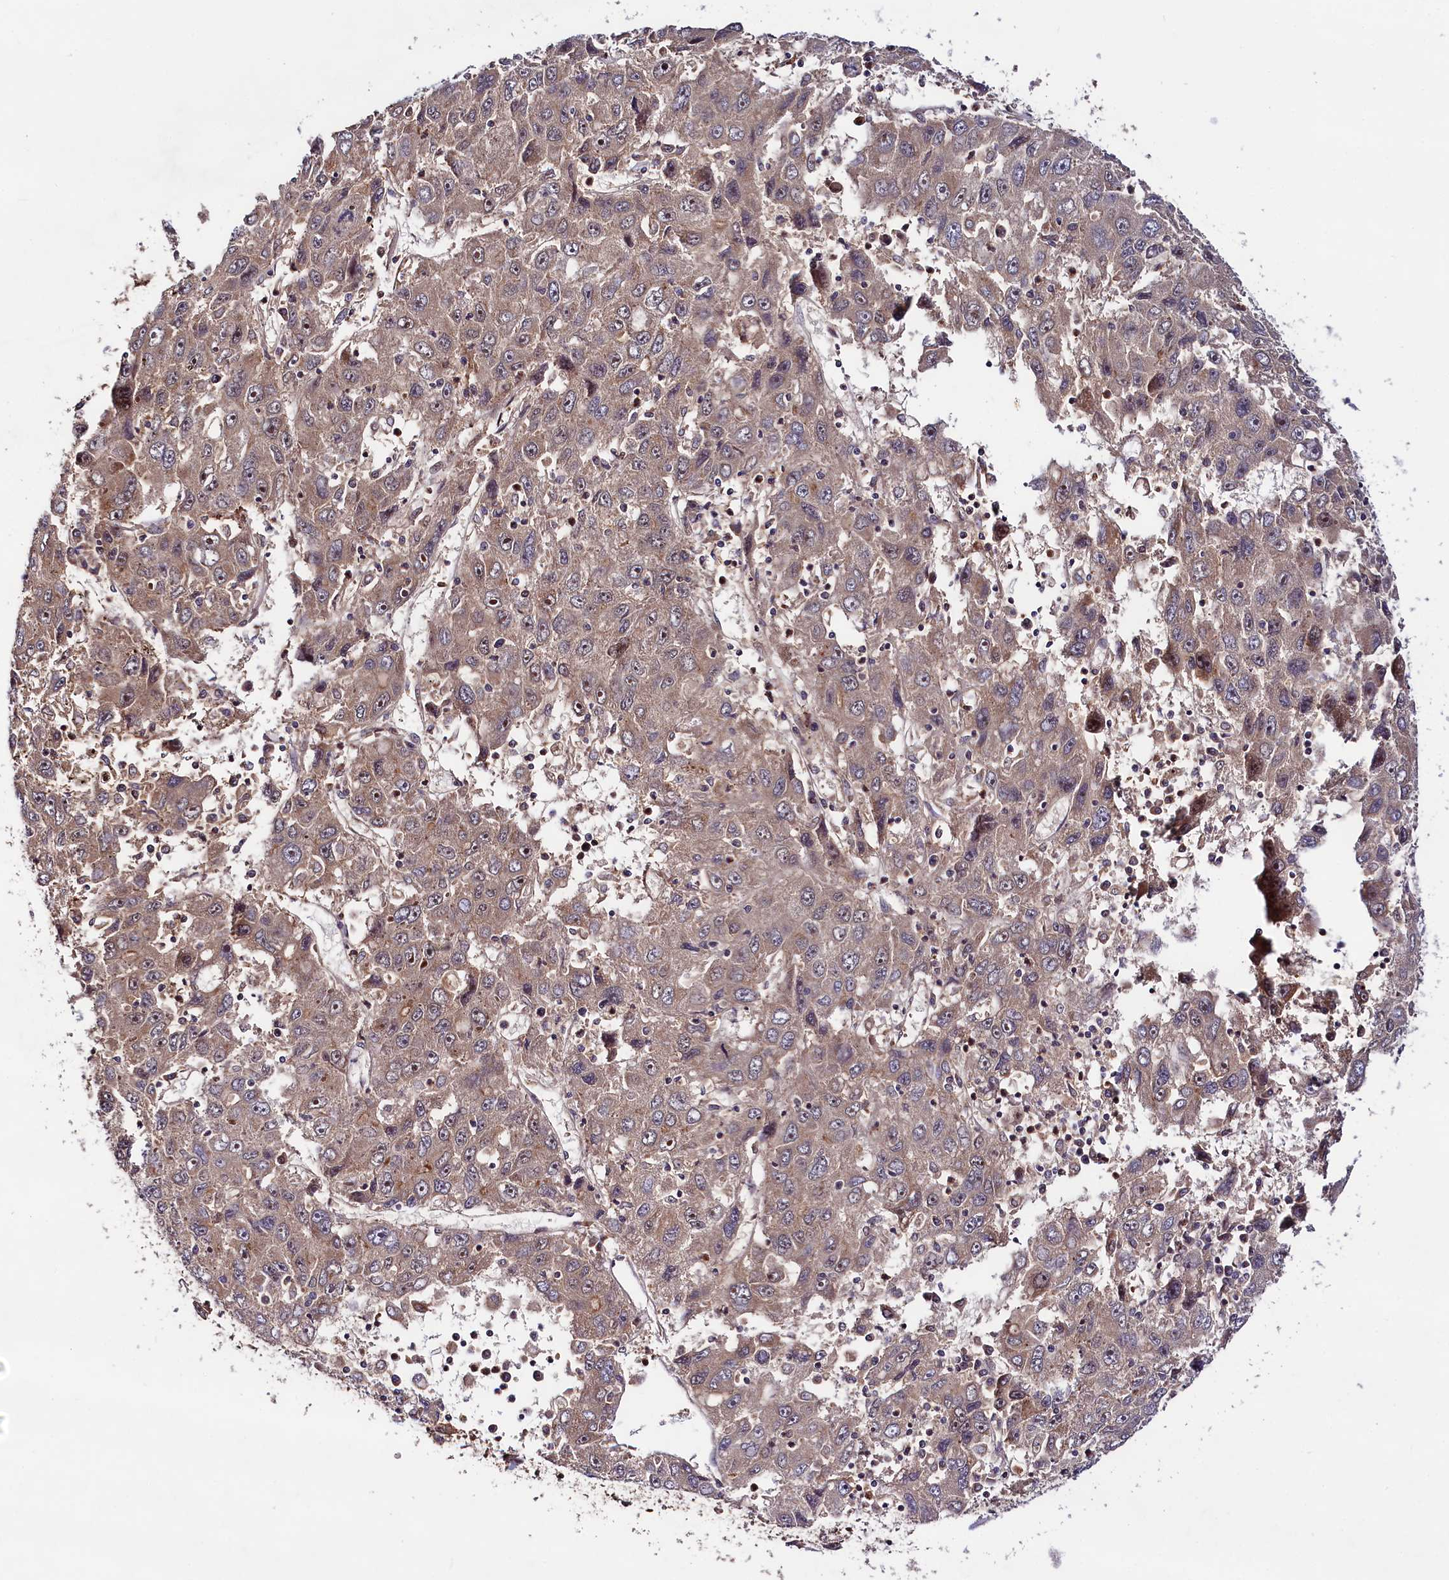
{"staining": {"intensity": "moderate", "quantity": ">75%", "location": "cytoplasmic/membranous"}, "tissue": "liver cancer", "cell_type": "Tumor cells", "image_type": "cancer", "snomed": [{"axis": "morphology", "description": "Carcinoma, Hepatocellular, NOS"}, {"axis": "topography", "description": "Liver"}], "caption": "Liver cancer (hepatocellular carcinoma) stained with a protein marker demonstrates moderate staining in tumor cells.", "gene": "NEDD1", "patient": {"sex": "male", "age": 49}}